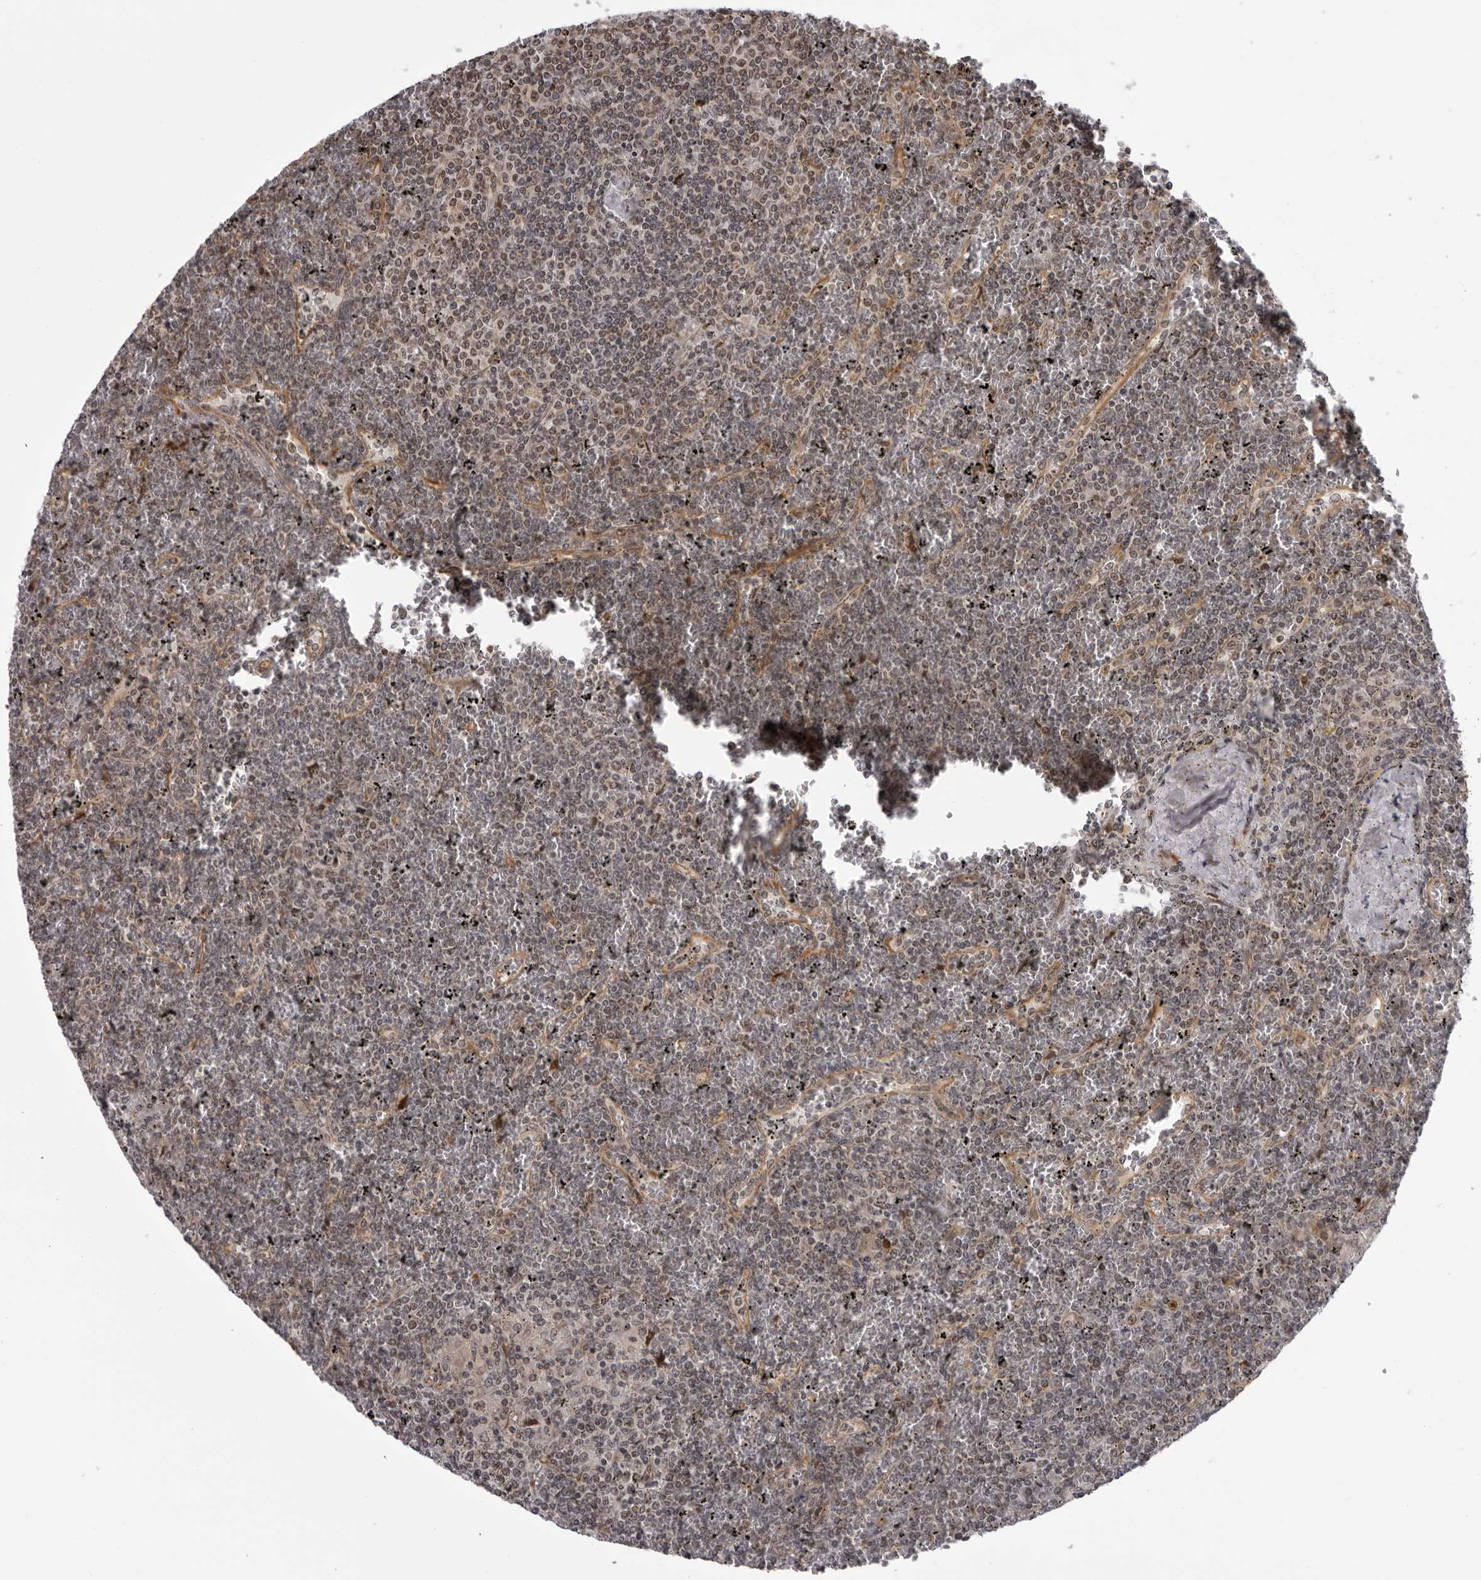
{"staining": {"intensity": "weak", "quantity": "25%-75%", "location": "nuclear"}, "tissue": "lymphoma", "cell_type": "Tumor cells", "image_type": "cancer", "snomed": [{"axis": "morphology", "description": "Malignant lymphoma, non-Hodgkin's type, Low grade"}, {"axis": "topography", "description": "Spleen"}], "caption": "High-power microscopy captured an IHC image of malignant lymphoma, non-Hodgkin's type (low-grade), revealing weak nuclear expression in about 25%-75% of tumor cells. (Brightfield microscopy of DAB IHC at high magnification).", "gene": "GCSAML", "patient": {"sex": "female", "age": 19}}